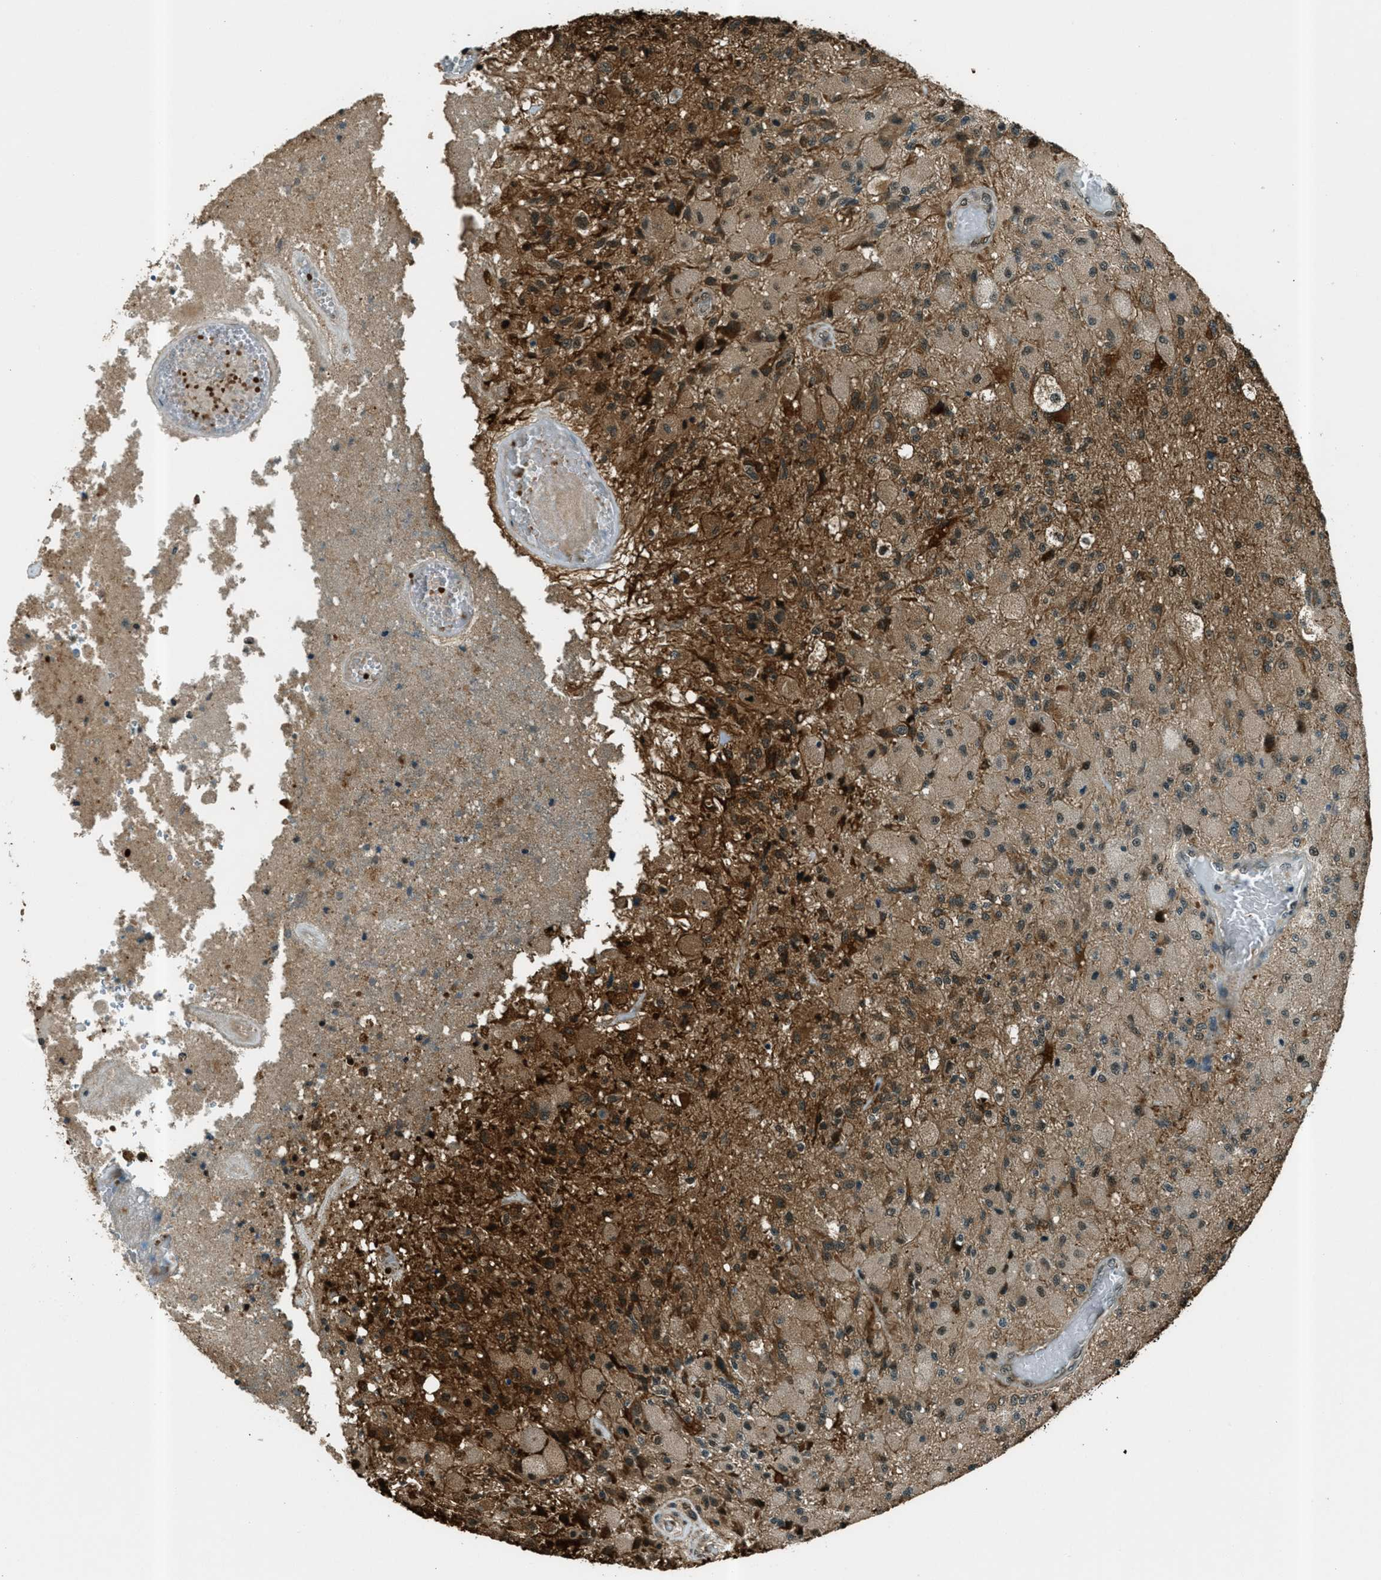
{"staining": {"intensity": "moderate", "quantity": "25%-75%", "location": "cytoplasmic/membranous,nuclear"}, "tissue": "glioma", "cell_type": "Tumor cells", "image_type": "cancer", "snomed": [{"axis": "morphology", "description": "Normal tissue, NOS"}, {"axis": "morphology", "description": "Glioma, malignant, High grade"}, {"axis": "topography", "description": "Cerebral cortex"}], "caption": "High-magnification brightfield microscopy of malignant glioma (high-grade) stained with DAB (brown) and counterstained with hematoxylin (blue). tumor cells exhibit moderate cytoplasmic/membranous and nuclear positivity is present in about25%-75% of cells.", "gene": "TARDBP", "patient": {"sex": "male", "age": 77}}